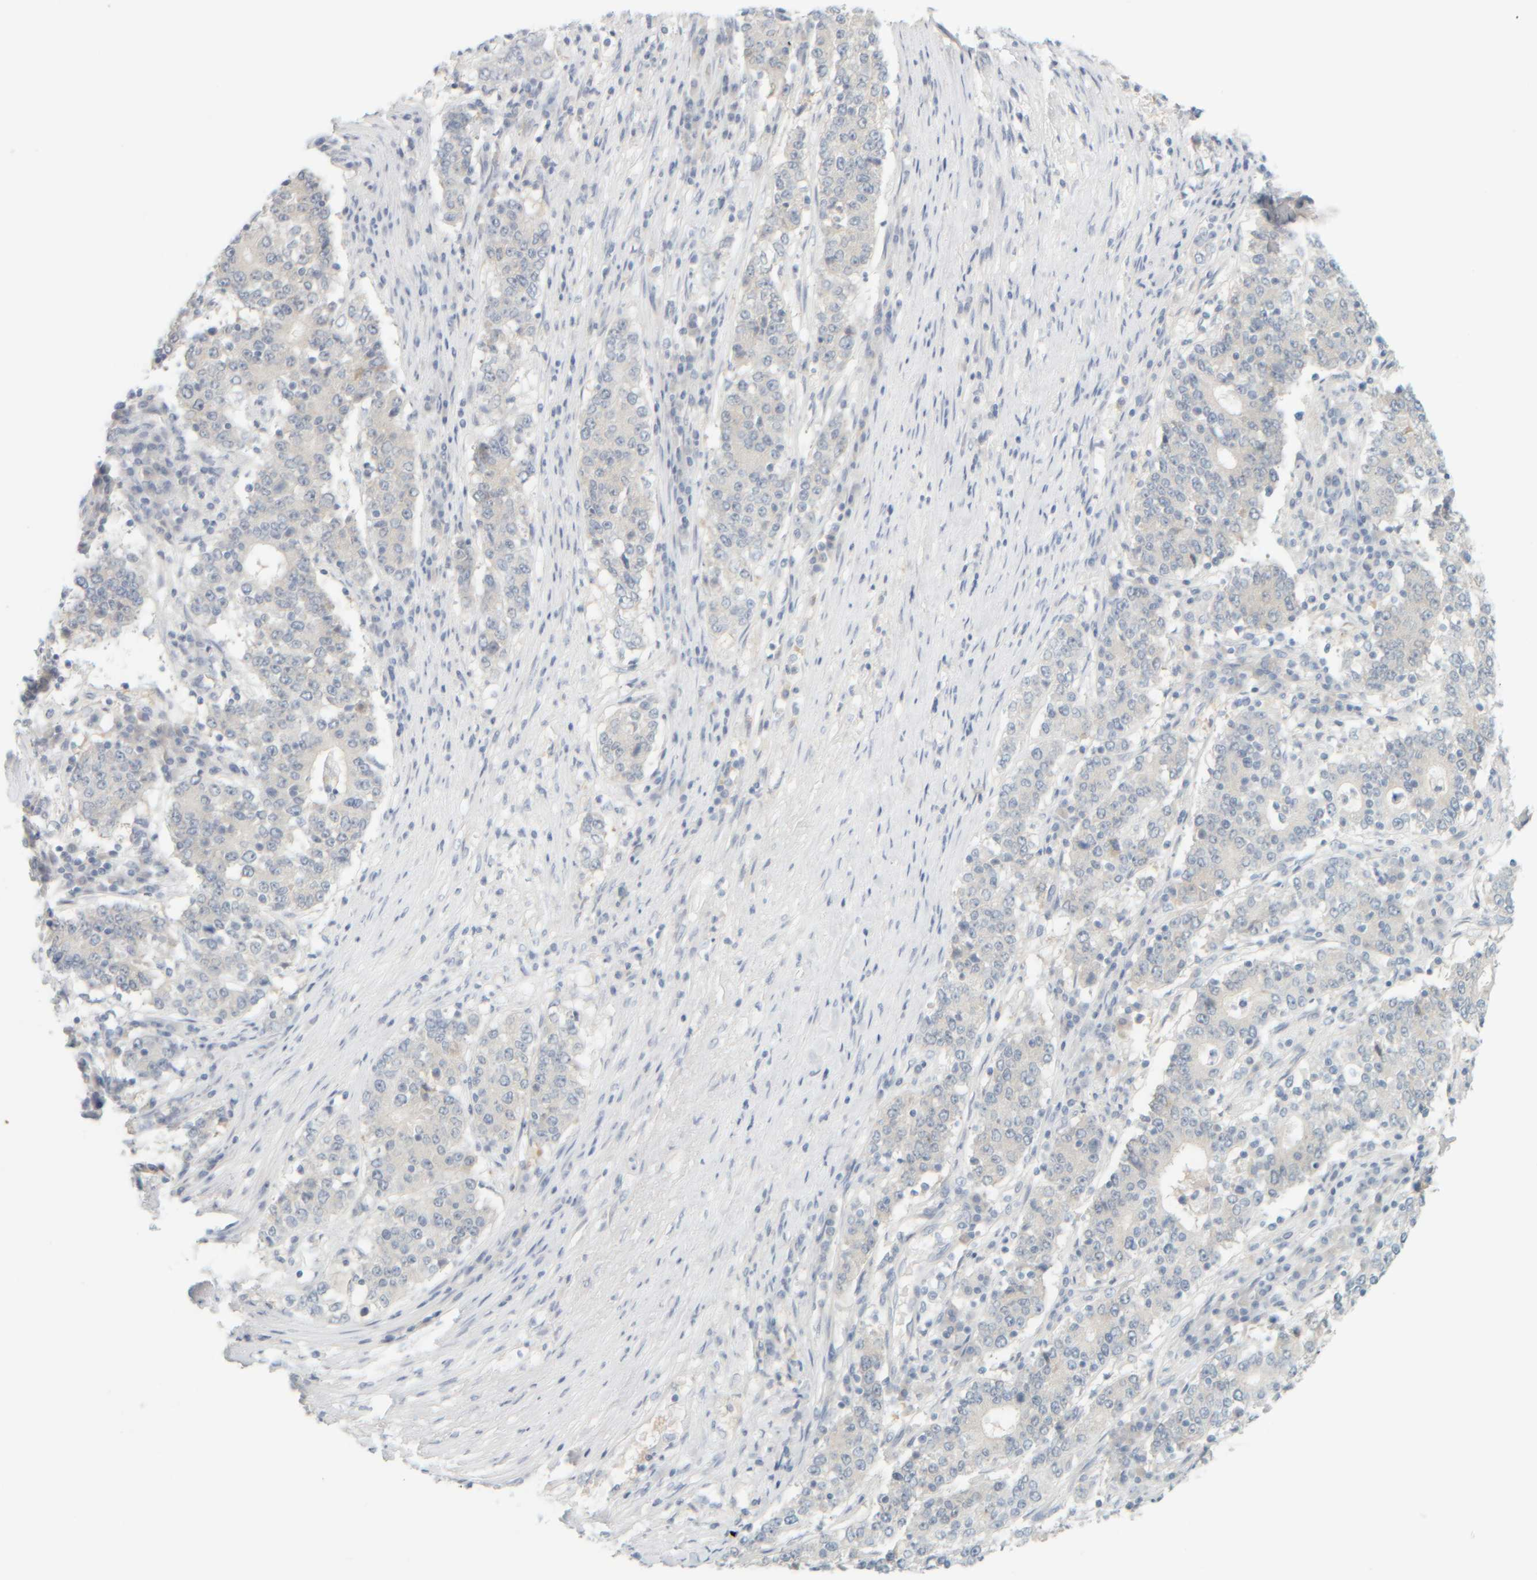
{"staining": {"intensity": "negative", "quantity": "none", "location": "none"}, "tissue": "stomach cancer", "cell_type": "Tumor cells", "image_type": "cancer", "snomed": [{"axis": "morphology", "description": "Adenocarcinoma, NOS"}, {"axis": "topography", "description": "Stomach"}], "caption": "Tumor cells show no significant positivity in stomach adenocarcinoma.", "gene": "PTGES3L-AARSD1", "patient": {"sex": "male", "age": 59}}